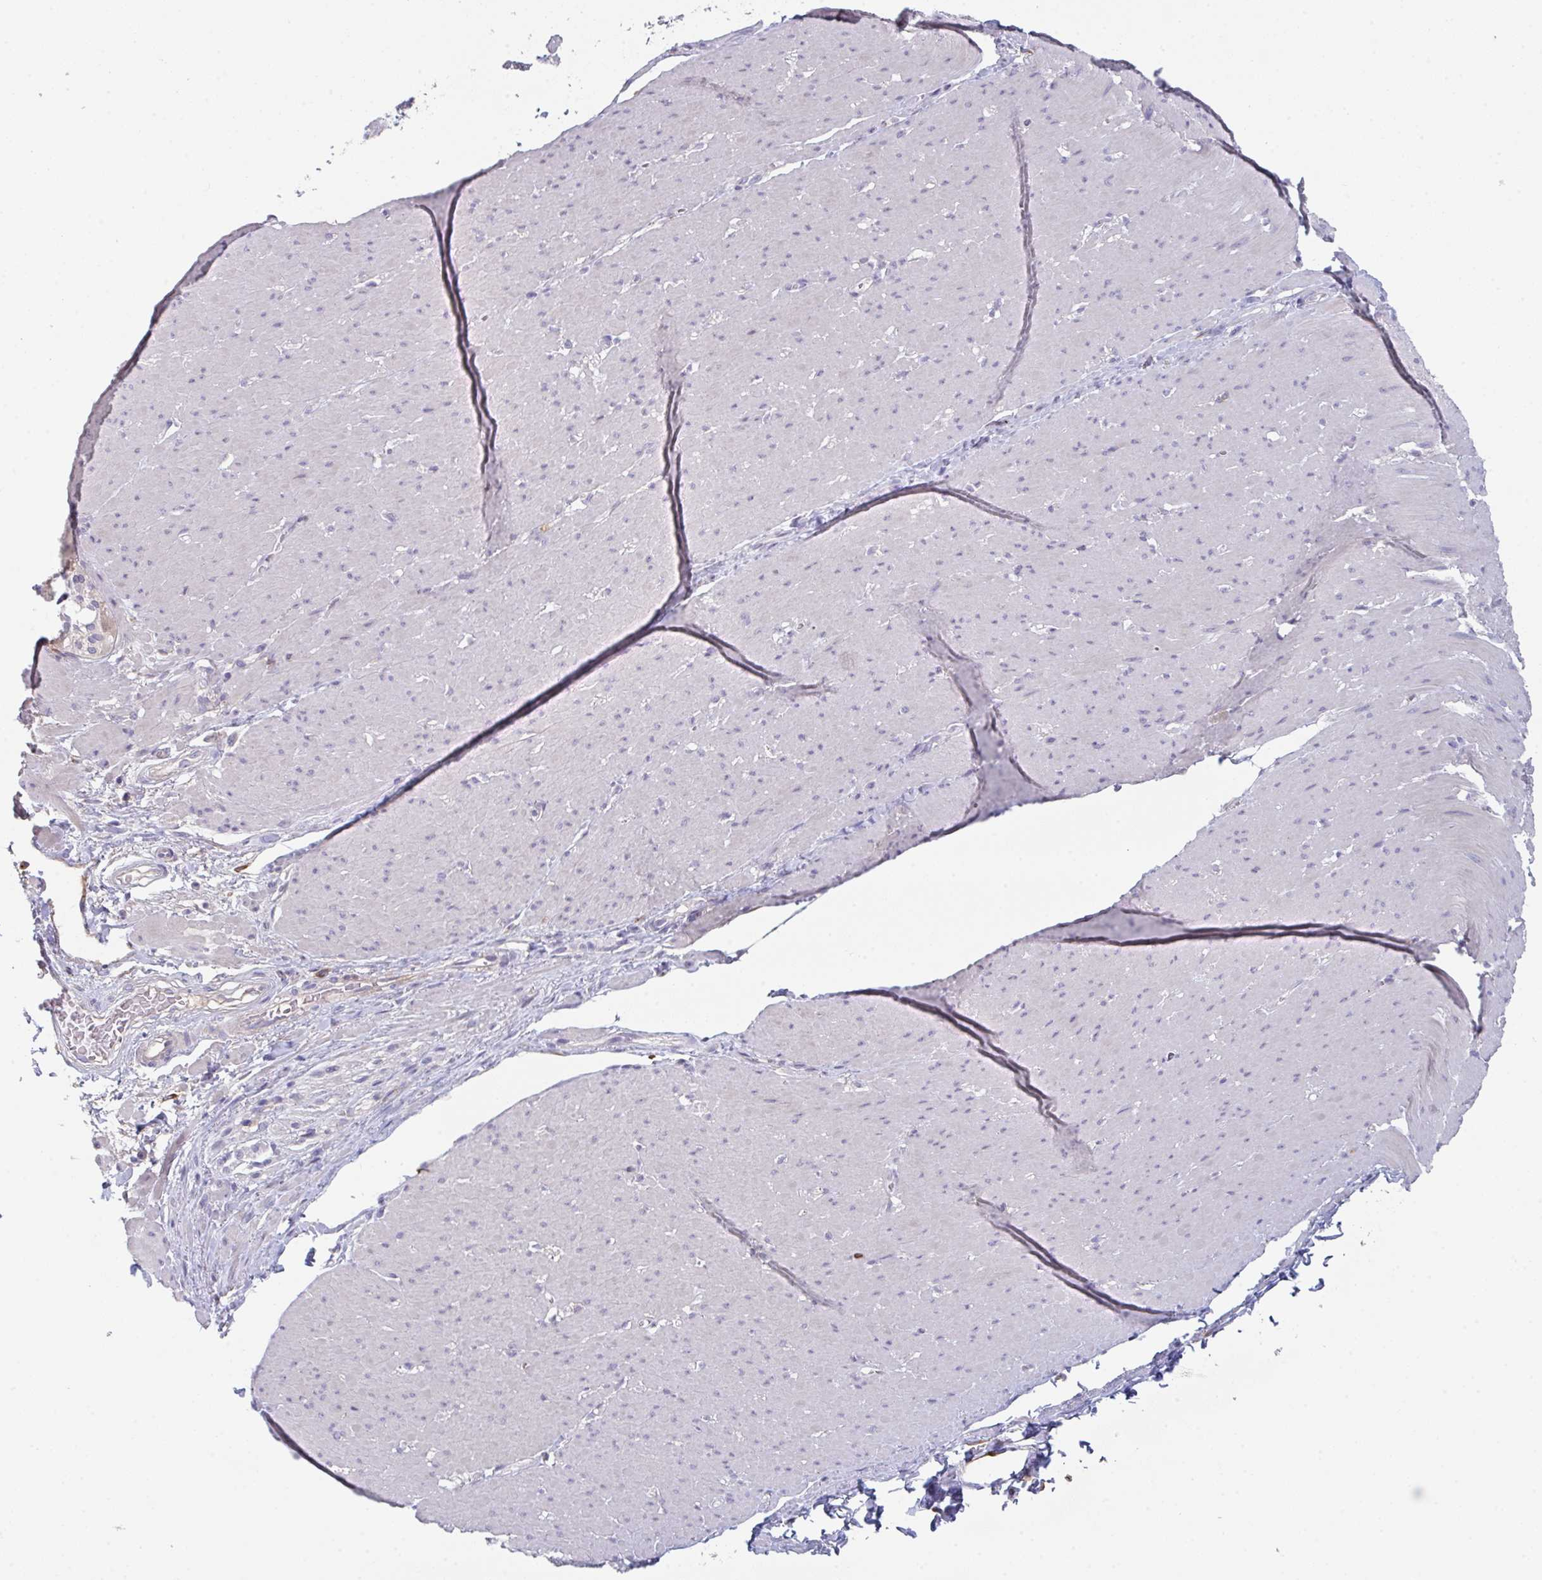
{"staining": {"intensity": "negative", "quantity": "none", "location": "none"}, "tissue": "smooth muscle", "cell_type": "Smooth muscle cells", "image_type": "normal", "snomed": [{"axis": "morphology", "description": "Normal tissue, NOS"}, {"axis": "topography", "description": "Smooth muscle"}, {"axis": "topography", "description": "Rectum"}], "caption": "Immunohistochemistry (IHC) micrograph of unremarkable human smooth muscle stained for a protein (brown), which exhibits no positivity in smooth muscle cells. The staining is performed using DAB brown chromogen with nuclei counter-stained in using hematoxylin.", "gene": "HGFAC", "patient": {"sex": "male", "age": 53}}